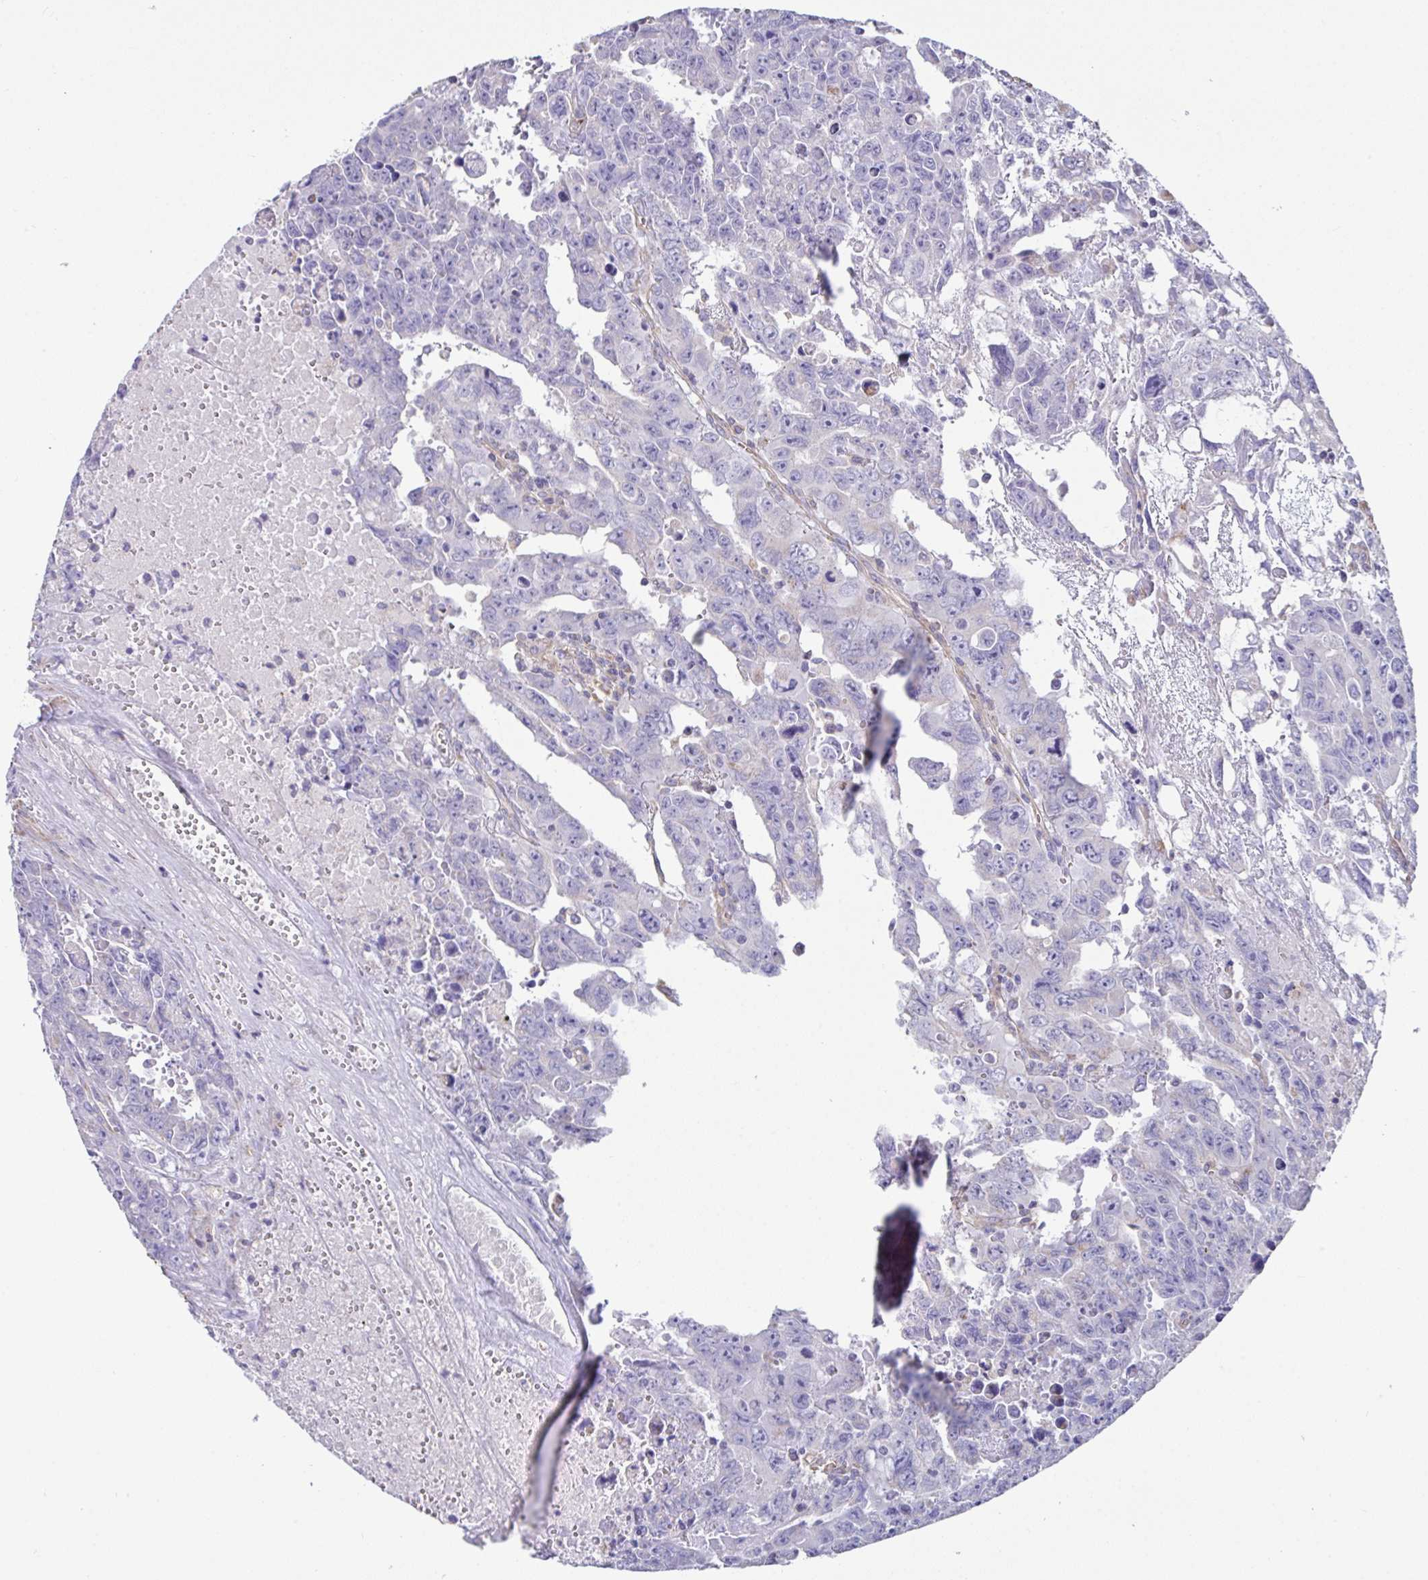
{"staining": {"intensity": "negative", "quantity": "none", "location": "none"}, "tissue": "testis cancer", "cell_type": "Tumor cells", "image_type": "cancer", "snomed": [{"axis": "morphology", "description": "Carcinoma, Embryonal, NOS"}, {"axis": "topography", "description": "Testis"}], "caption": "High magnification brightfield microscopy of embryonal carcinoma (testis) stained with DAB (3,3'-diaminobenzidine) (brown) and counterstained with hematoxylin (blue): tumor cells show no significant positivity. (DAB (3,3'-diaminobenzidine) IHC visualized using brightfield microscopy, high magnification).", "gene": "DOK7", "patient": {"sex": "male", "age": 24}}